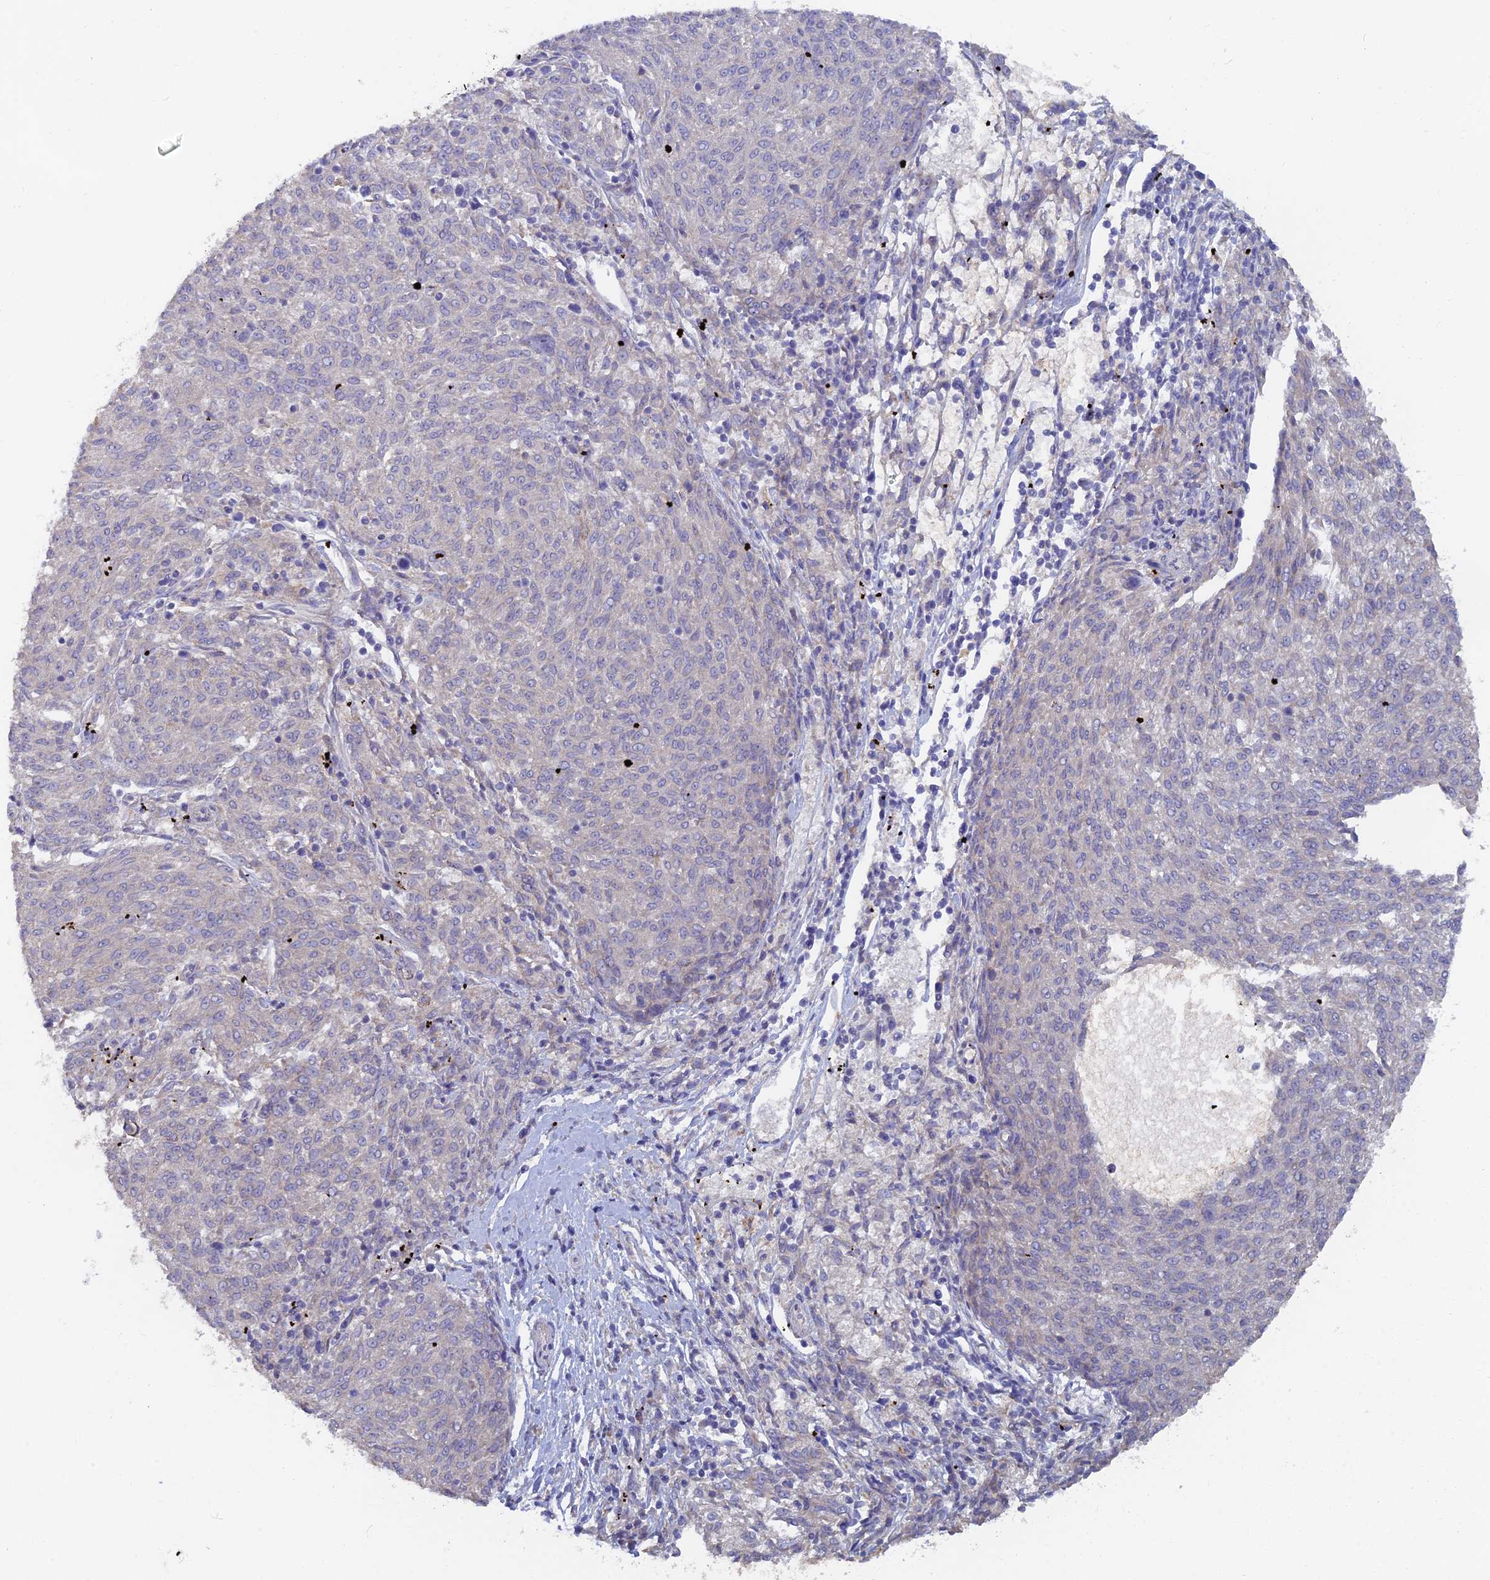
{"staining": {"intensity": "negative", "quantity": "none", "location": "none"}, "tissue": "melanoma", "cell_type": "Tumor cells", "image_type": "cancer", "snomed": [{"axis": "morphology", "description": "Malignant melanoma, NOS"}, {"axis": "topography", "description": "Skin"}], "caption": "This is an IHC photomicrograph of melanoma. There is no staining in tumor cells.", "gene": "ARRDC1", "patient": {"sex": "female", "age": 72}}